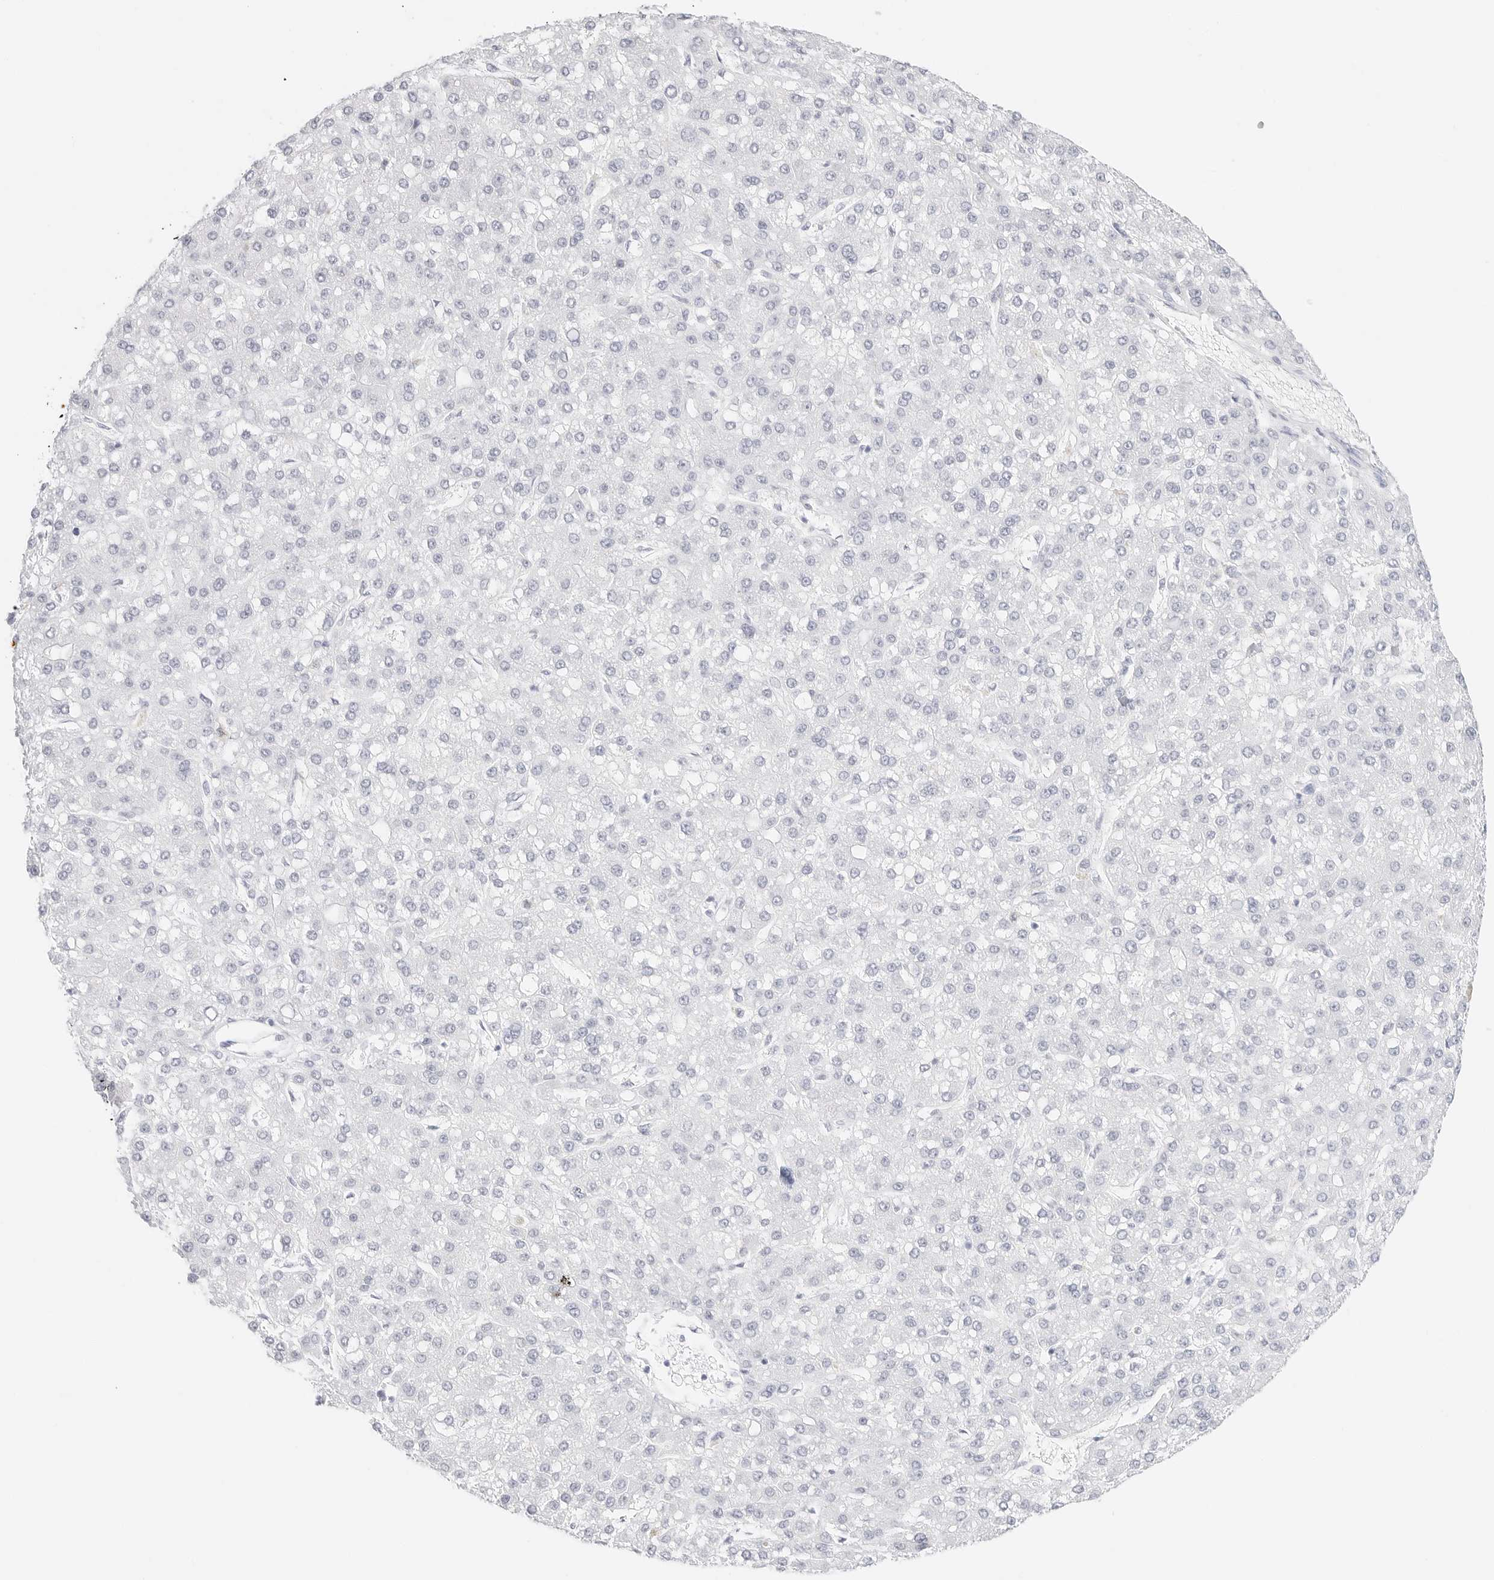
{"staining": {"intensity": "negative", "quantity": "none", "location": "none"}, "tissue": "liver cancer", "cell_type": "Tumor cells", "image_type": "cancer", "snomed": [{"axis": "morphology", "description": "Carcinoma, Hepatocellular, NOS"}, {"axis": "topography", "description": "Liver"}], "caption": "The micrograph shows no significant expression in tumor cells of liver cancer.", "gene": "TFF2", "patient": {"sex": "male", "age": 67}}